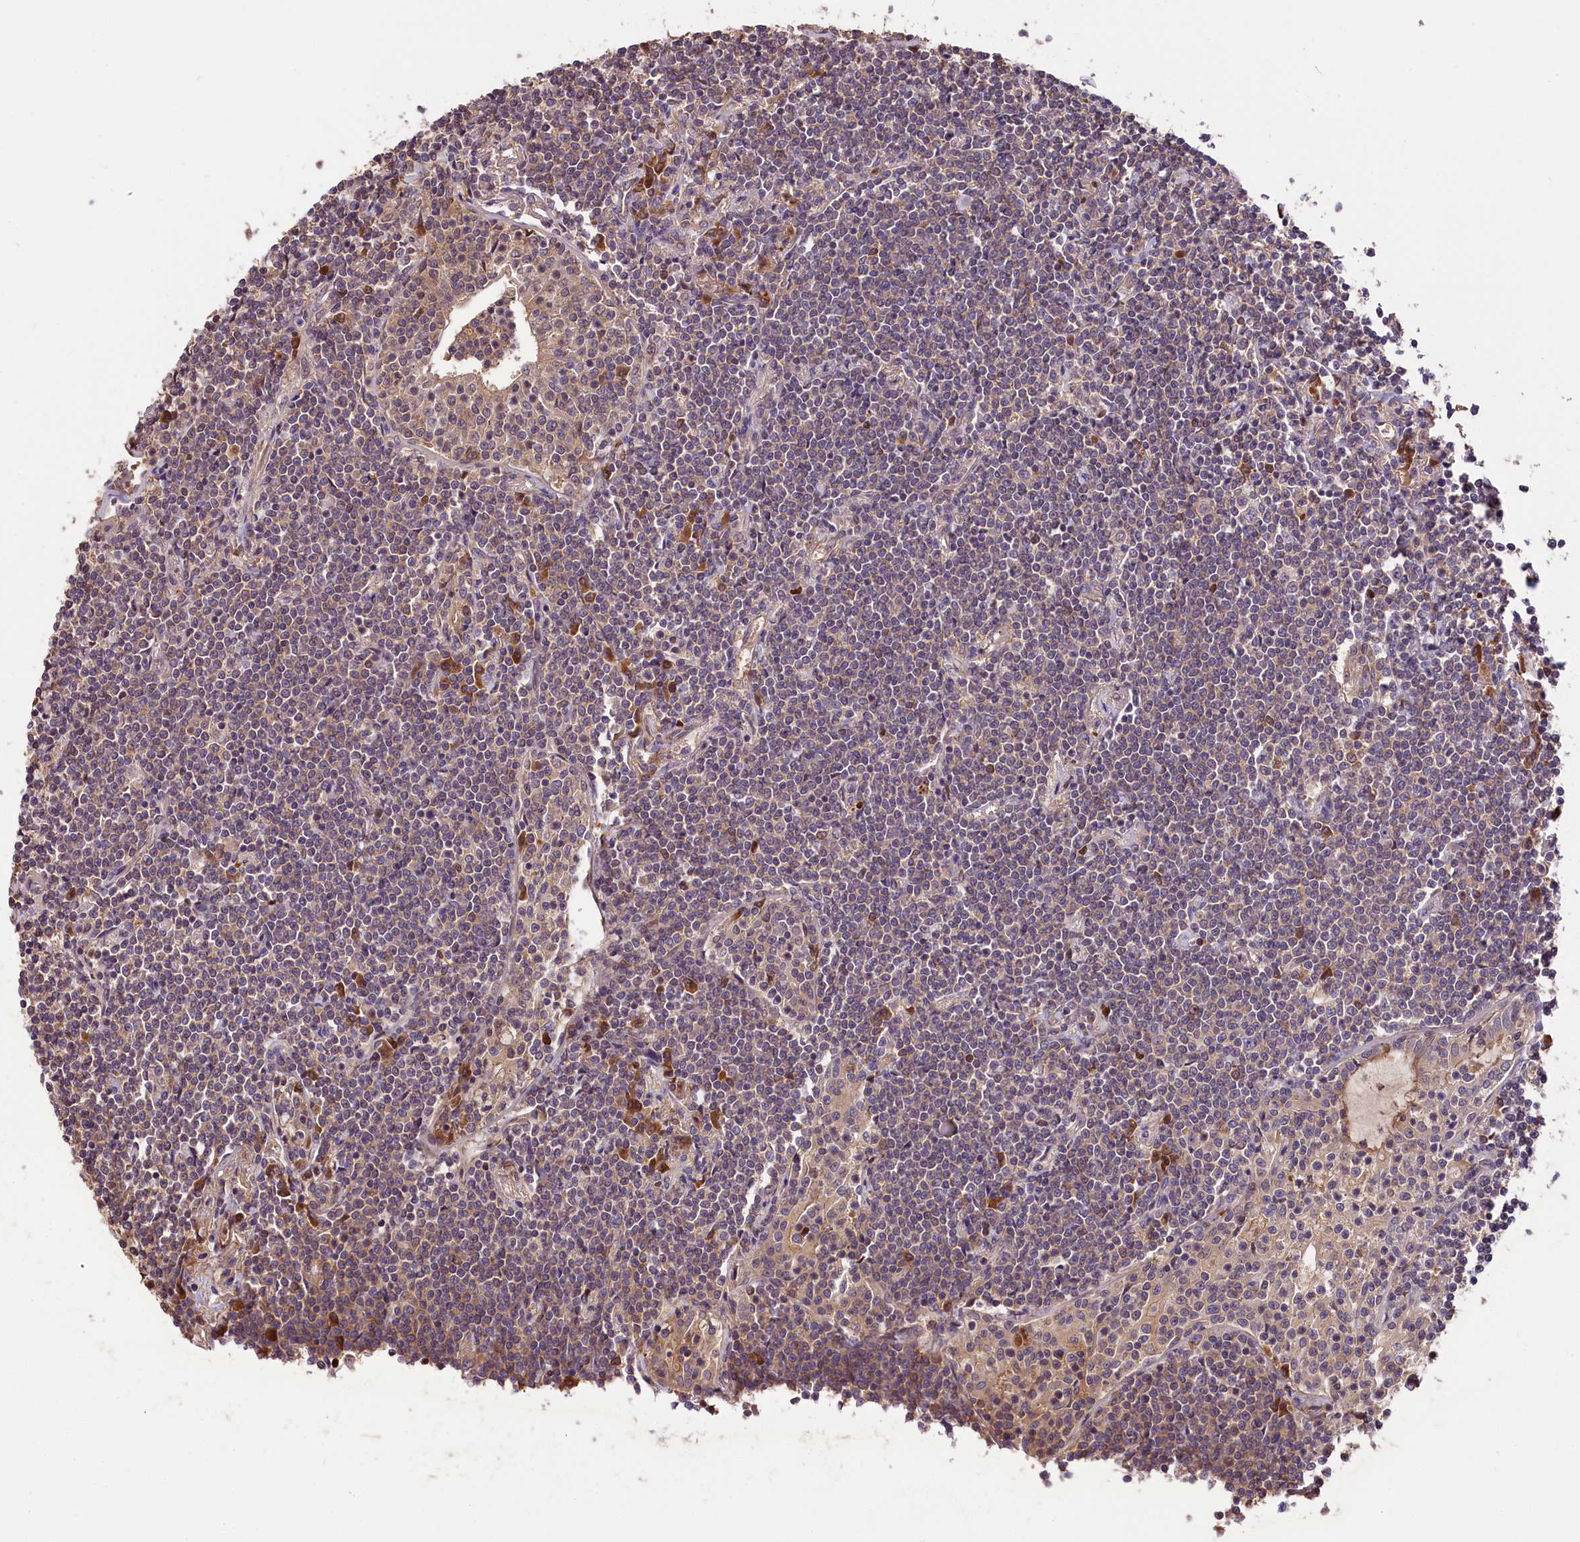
{"staining": {"intensity": "weak", "quantity": "25%-75%", "location": "cytoplasmic/membranous"}, "tissue": "lymphoma", "cell_type": "Tumor cells", "image_type": "cancer", "snomed": [{"axis": "morphology", "description": "Malignant lymphoma, non-Hodgkin's type, Low grade"}, {"axis": "topography", "description": "Lung"}], "caption": "Immunohistochemistry (IHC) image of neoplastic tissue: lymphoma stained using immunohistochemistry (IHC) reveals low levels of weak protein expression localized specifically in the cytoplasmic/membranous of tumor cells, appearing as a cytoplasmic/membranous brown color.", "gene": "SETD6", "patient": {"sex": "female", "age": 71}}